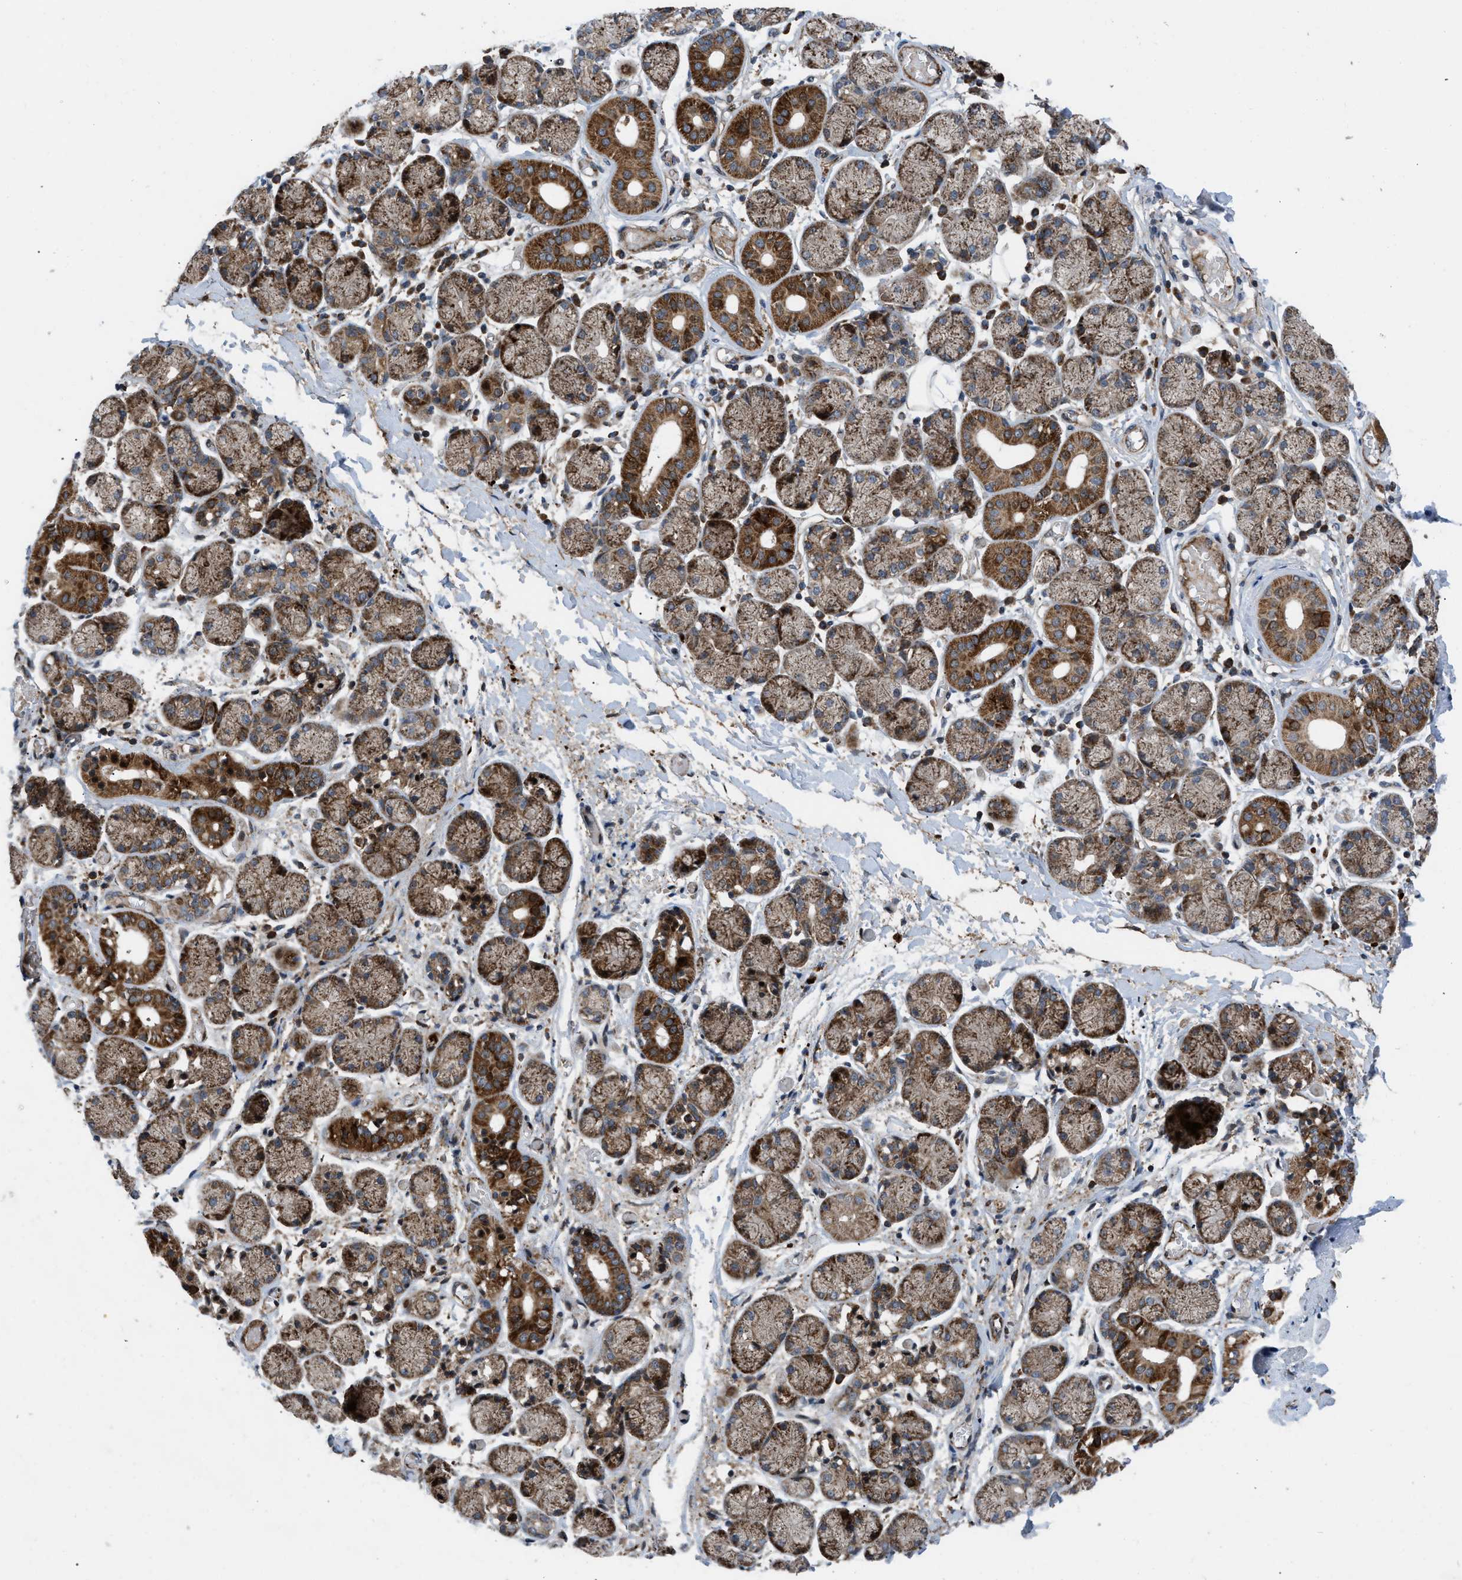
{"staining": {"intensity": "strong", "quantity": ">75%", "location": "cytoplasmic/membranous"}, "tissue": "salivary gland", "cell_type": "Glandular cells", "image_type": "normal", "snomed": [{"axis": "morphology", "description": "Normal tissue, NOS"}, {"axis": "topography", "description": "Salivary gland"}], "caption": "Immunohistochemical staining of benign human salivary gland exhibits strong cytoplasmic/membranous protein positivity in about >75% of glandular cells. (Brightfield microscopy of DAB IHC at high magnification).", "gene": "AP3M2", "patient": {"sex": "female", "age": 24}}